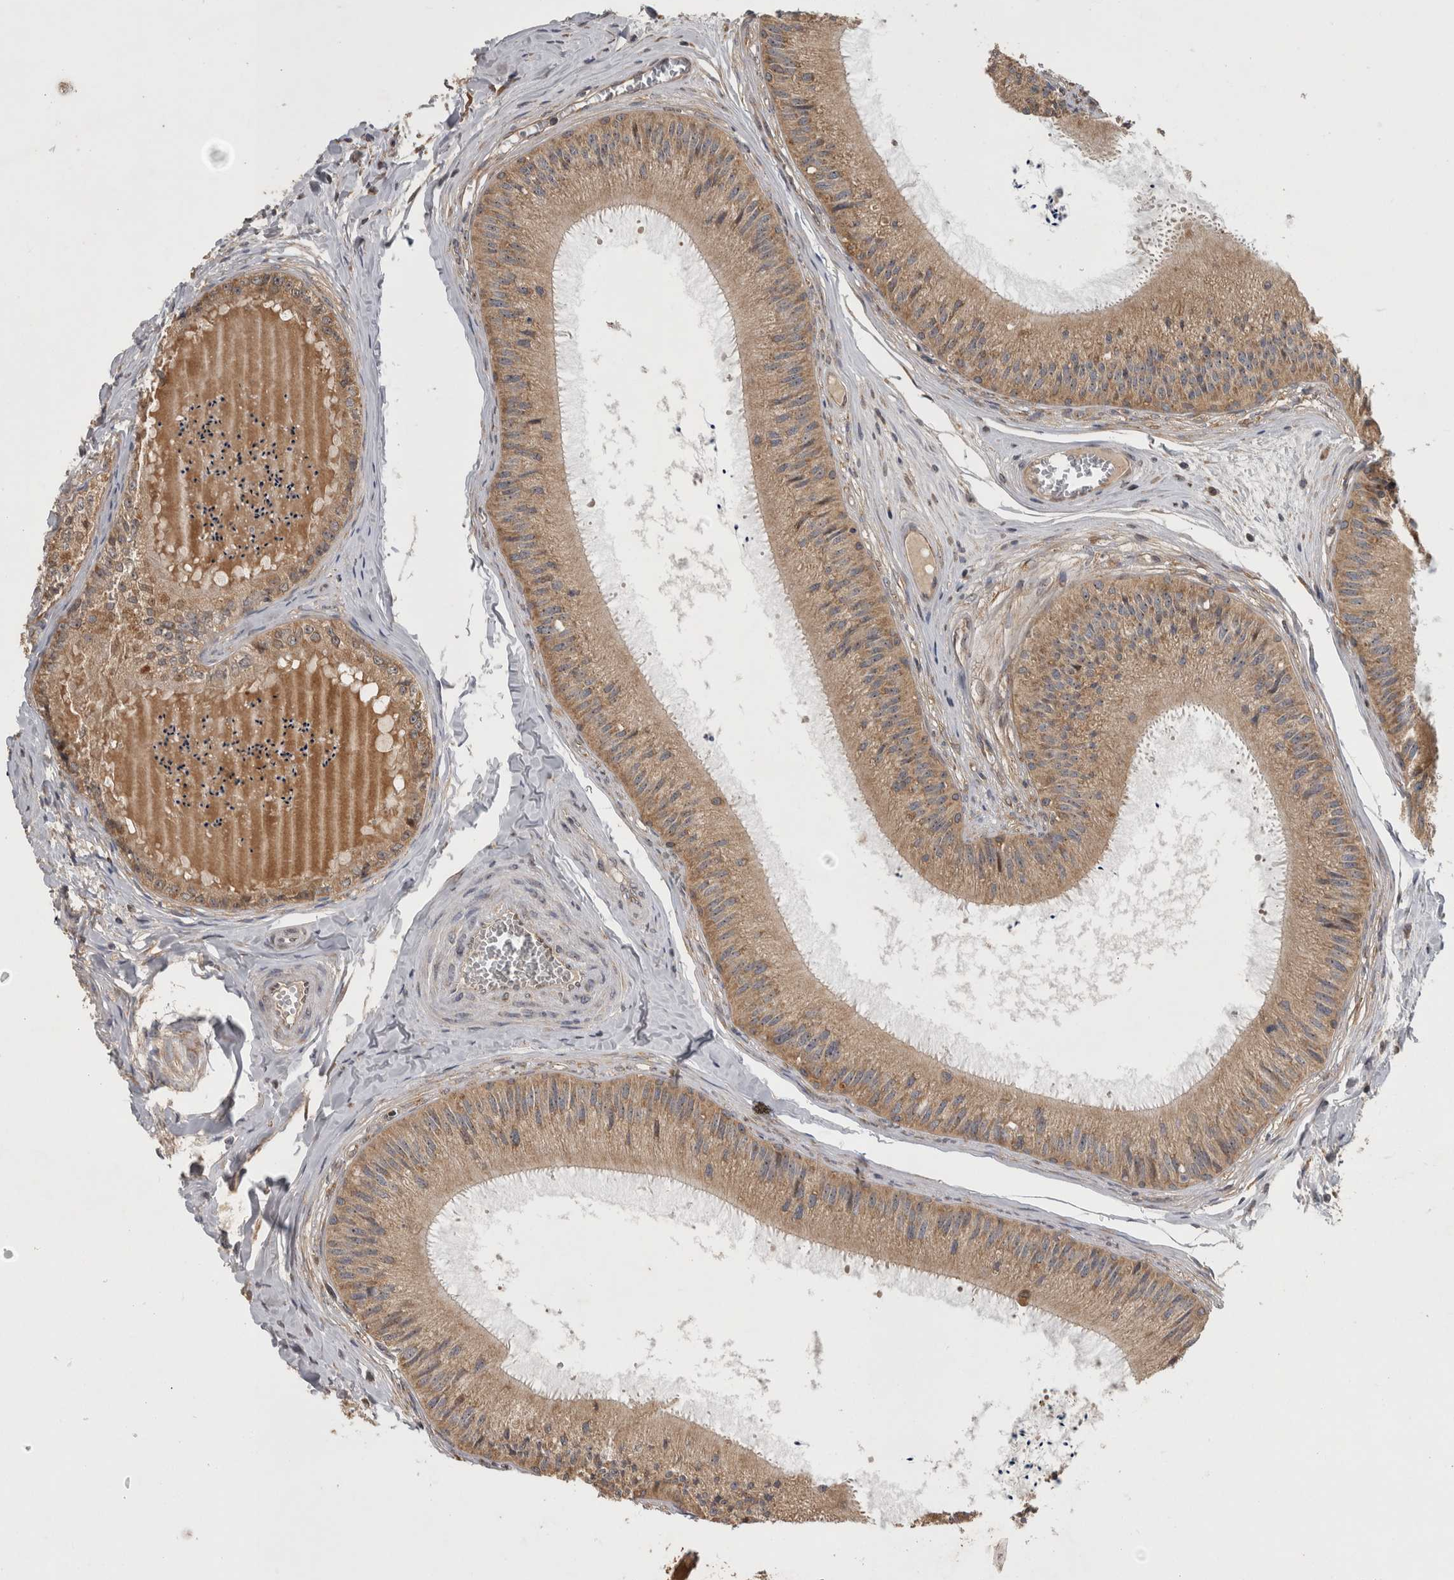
{"staining": {"intensity": "moderate", "quantity": ">75%", "location": "cytoplasmic/membranous"}, "tissue": "epididymis", "cell_type": "Glandular cells", "image_type": "normal", "snomed": [{"axis": "morphology", "description": "Normal tissue, NOS"}, {"axis": "topography", "description": "Epididymis"}], "caption": "Immunohistochemistry (DAB (3,3'-diaminobenzidine)) staining of benign epididymis shows moderate cytoplasmic/membranous protein expression in about >75% of glandular cells. Immunohistochemistry stains the protein of interest in brown and the nuclei are stained blue.", "gene": "ATXN2", "patient": {"sex": "male", "age": 31}}